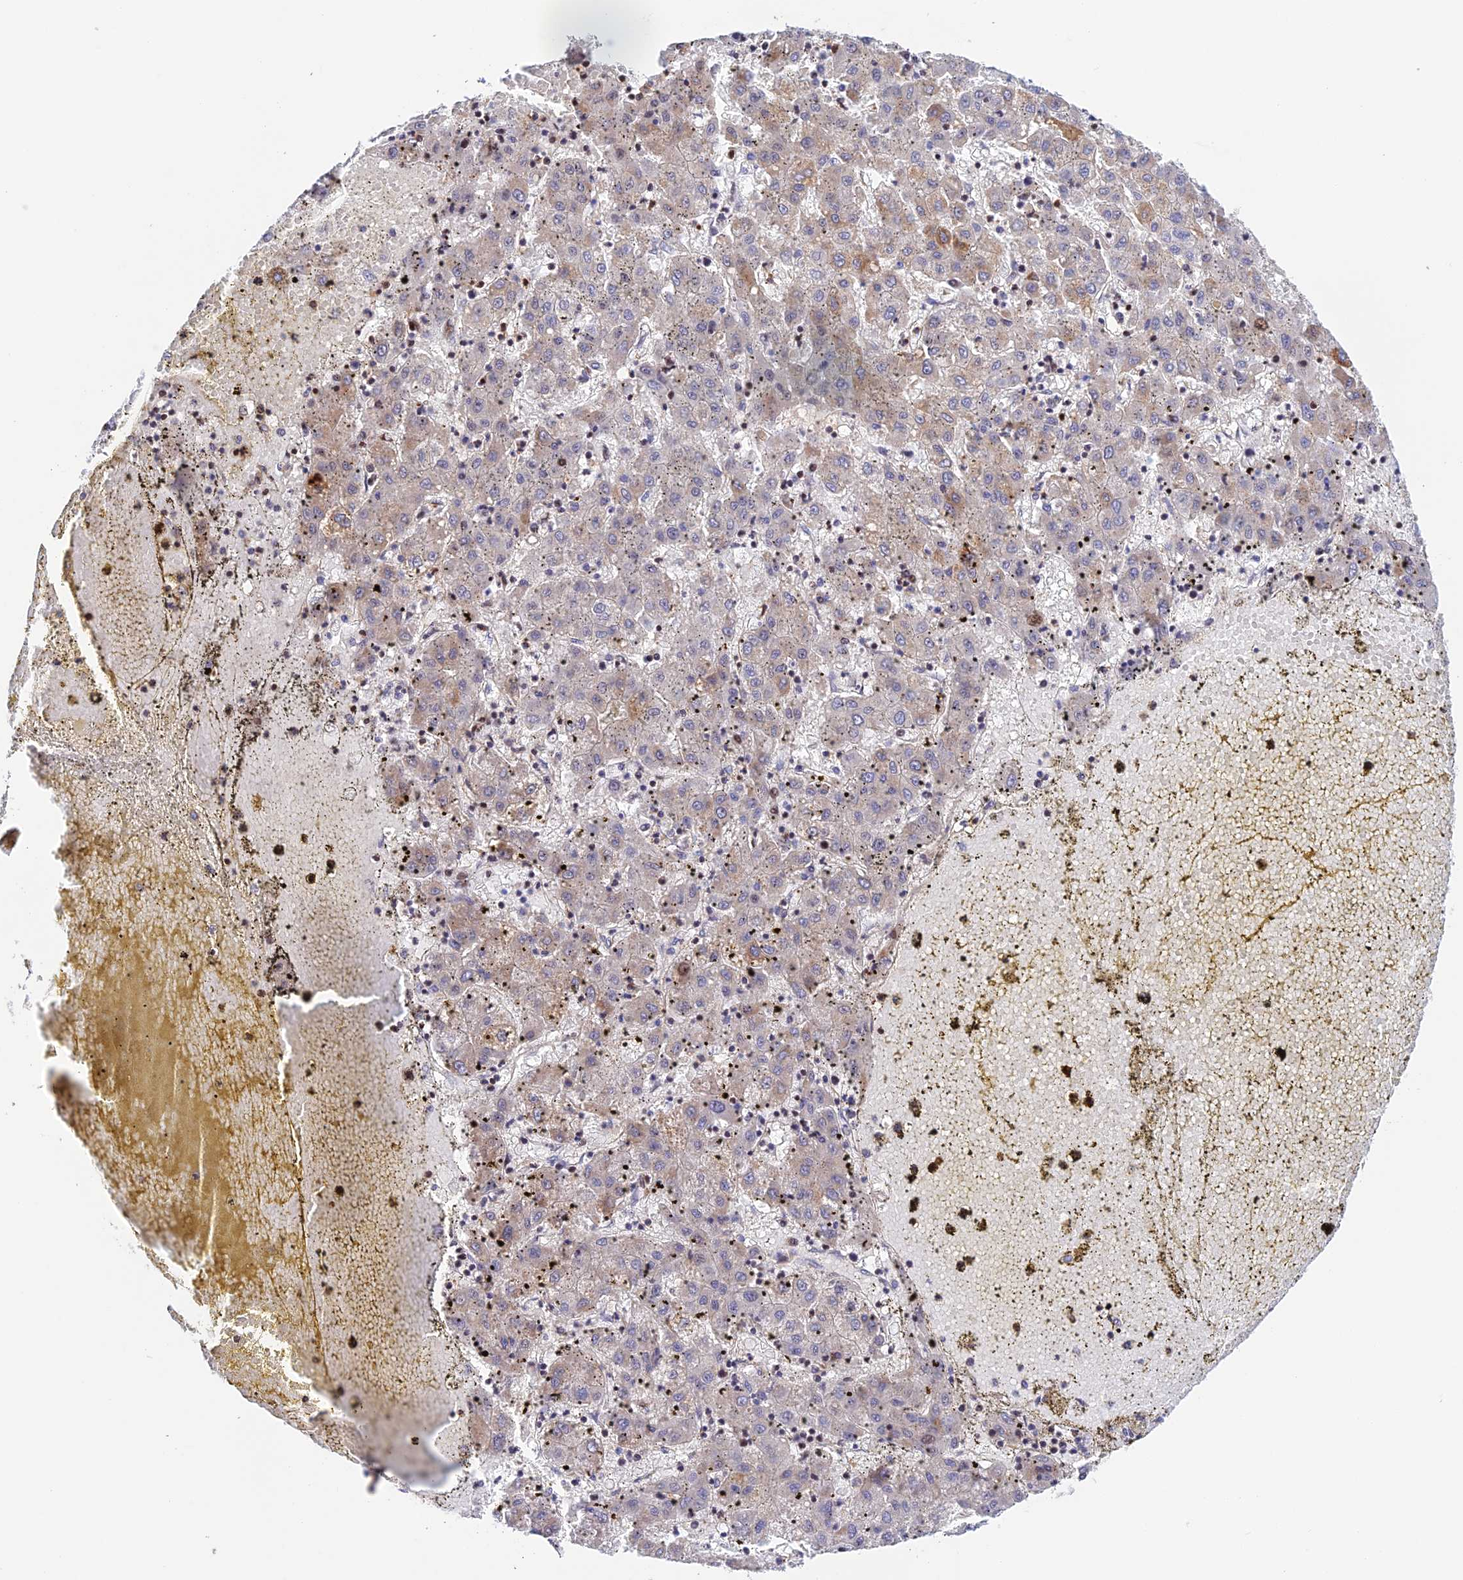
{"staining": {"intensity": "weak", "quantity": "<25%", "location": "cytoplasmic/membranous"}, "tissue": "liver cancer", "cell_type": "Tumor cells", "image_type": "cancer", "snomed": [{"axis": "morphology", "description": "Carcinoma, Hepatocellular, NOS"}, {"axis": "topography", "description": "Liver"}], "caption": "Protein analysis of liver hepatocellular carcinoma exhibits no significant staining in tumor cells.", "gene": "PRIM1", "patient": {"sex": "male", "age": 72}}